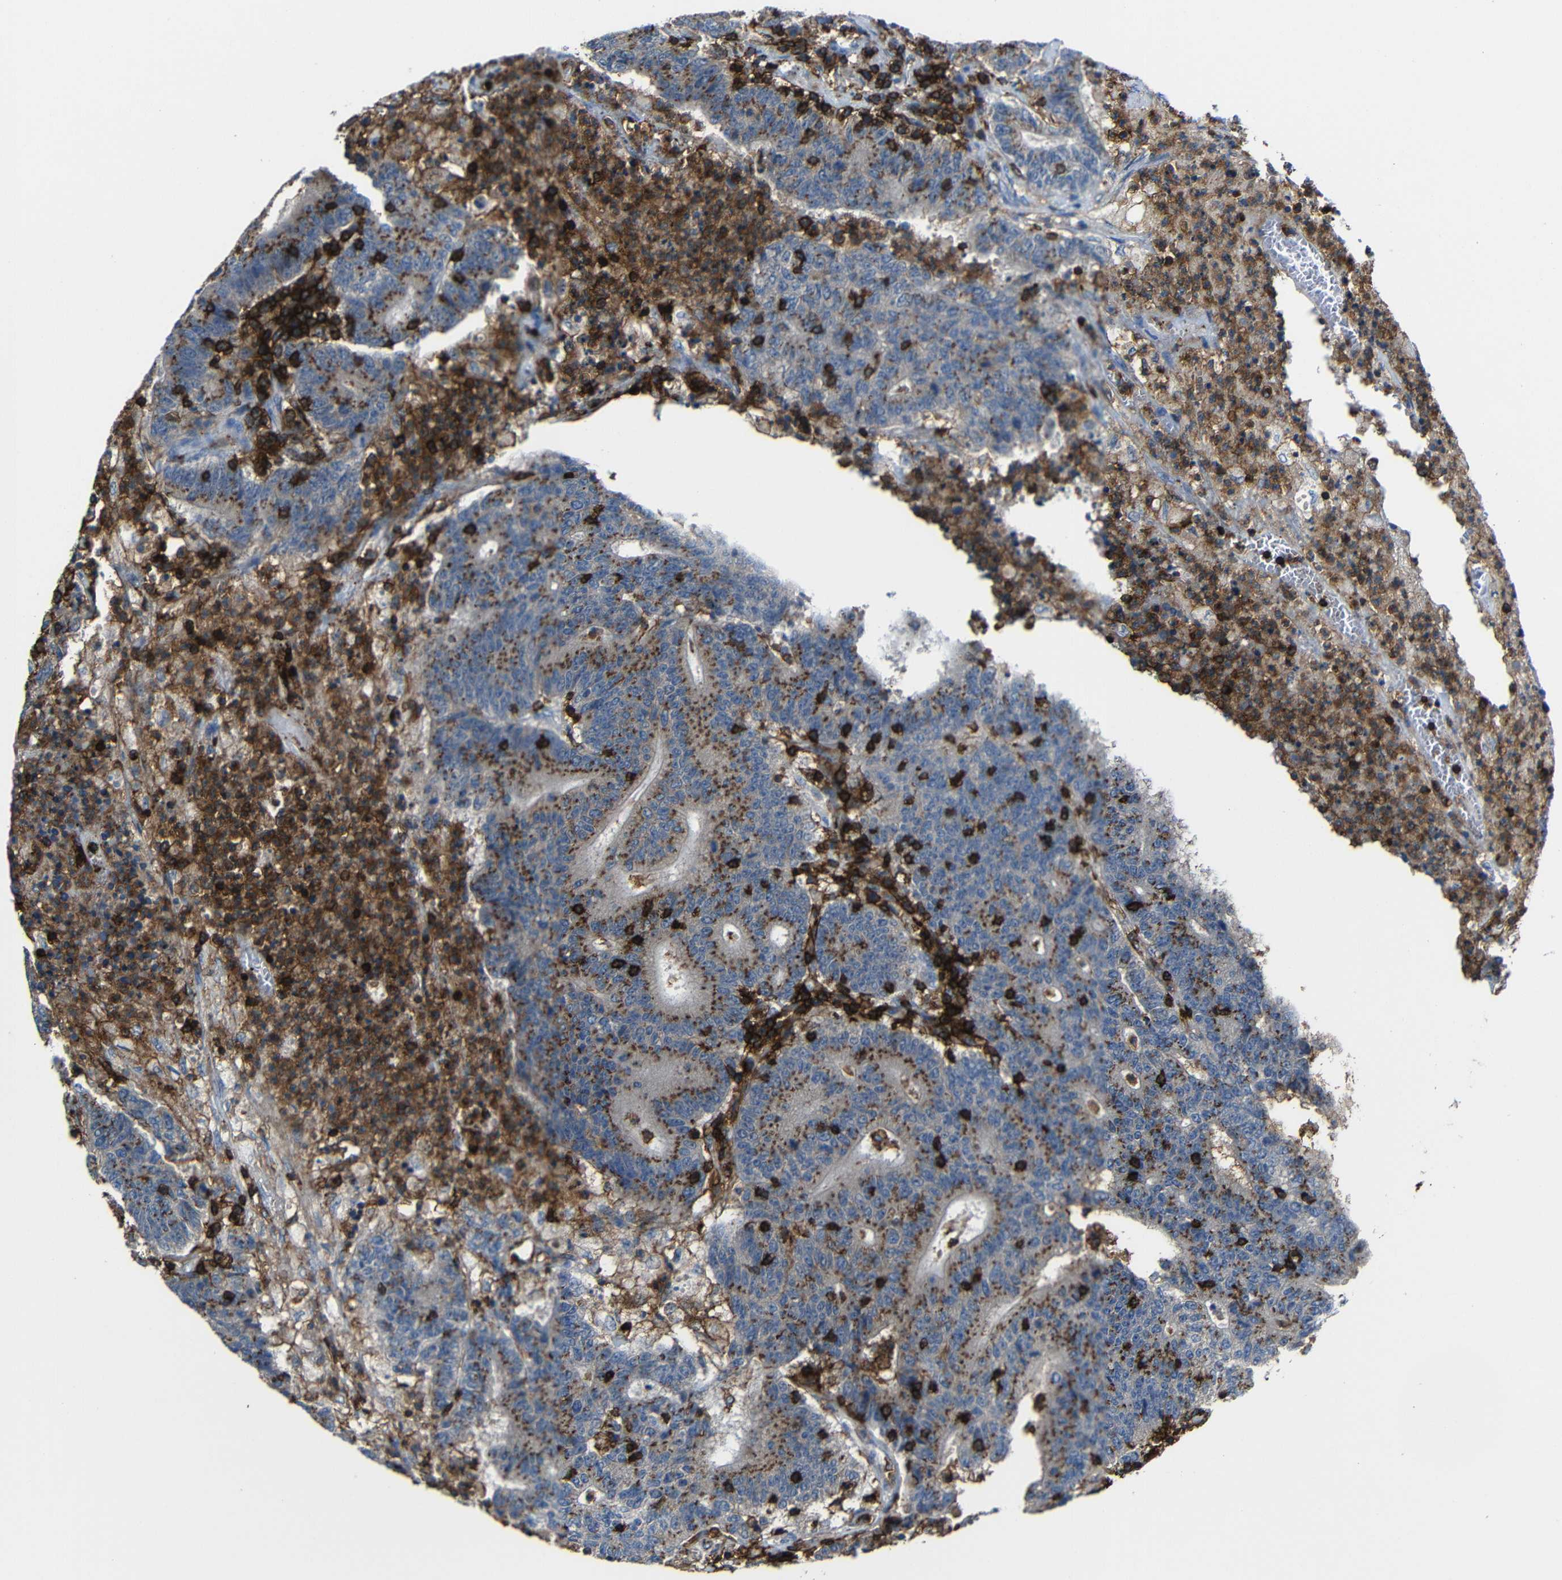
{"staining": {"intensity": "moderate", "quantity": "25%-75%", "location": "cytoplasmic/membranous"}, "tissue": "colorectal cancer", "cell_type": "Tumor cells", "image_type": "cancer", "snomed": [{"axis": "morphology", "description": "Normal tissue, NOS"}, {"axis": "morphology", "description": "Adenocarcinoma, NOS"}, {"axis": "topography", "description": "Colon"}], "caption": "A histopathology image of adenocarcinoma (colorectal) stained for a protein shows moderate cytoplasmic/membranous brown staining in tumor cells.", "gene": "P2RY12", "patient": {"sex": "female", "age": 75}}